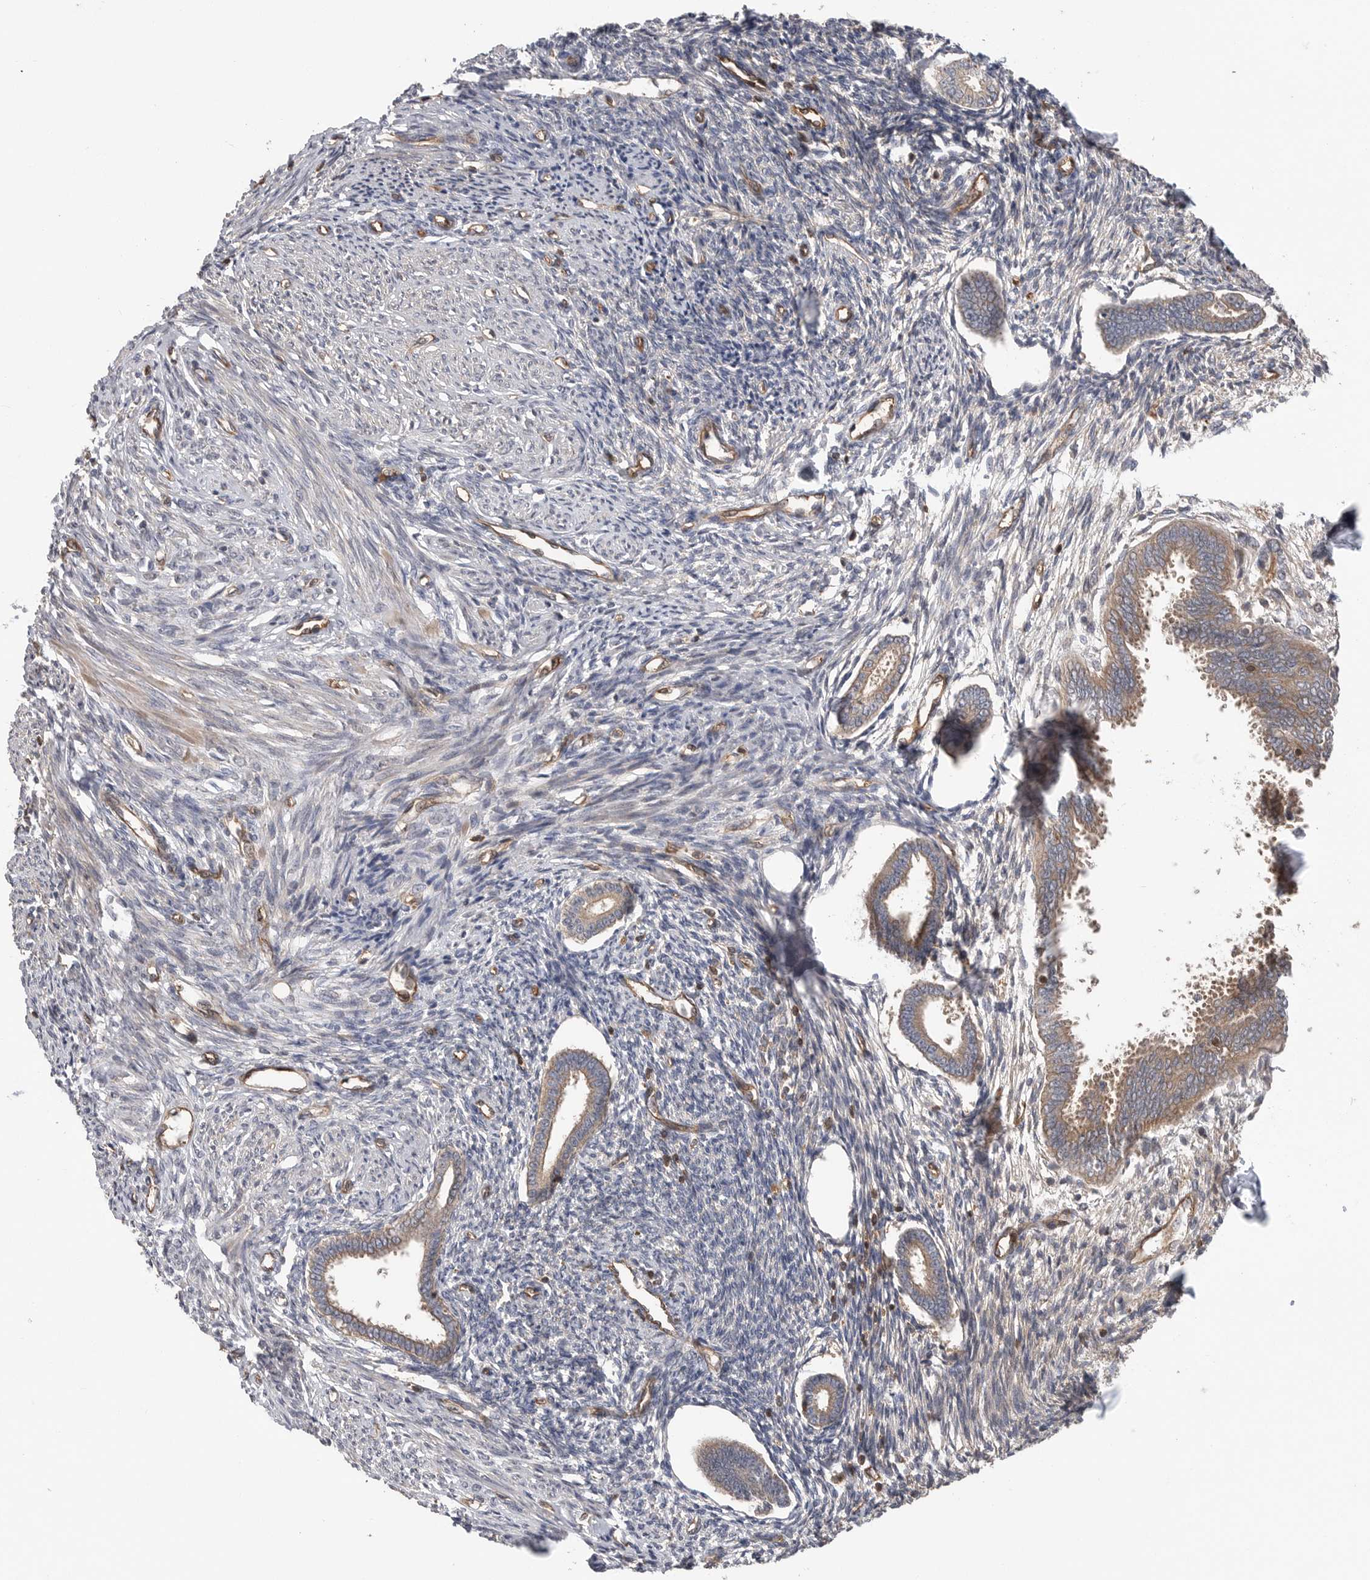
{"staining": {"intensity": "strong", "quantity": "<25%", "location": "cytoplasmic/membranous"}, "tissue": "endometrium", "cell_type": "Cells in endometrial stroma", "image_type": "normal", "snomed": [{"axis": "morphology", "description": "Normal tissue, NOS"}, {"axis": "topography", "description": "Endometrium"}], "caption": "Immunohistochemical staining of benign endometrium displays medium levels of strong cytoplasmic/membranous staining in approximately <25% of cells in endometrial stroma. (brown staining indicates protein expression, while blue staining denotes nuclei).", "gene": "PRKCH", "patient": {"sex": "female", "age": 56}}